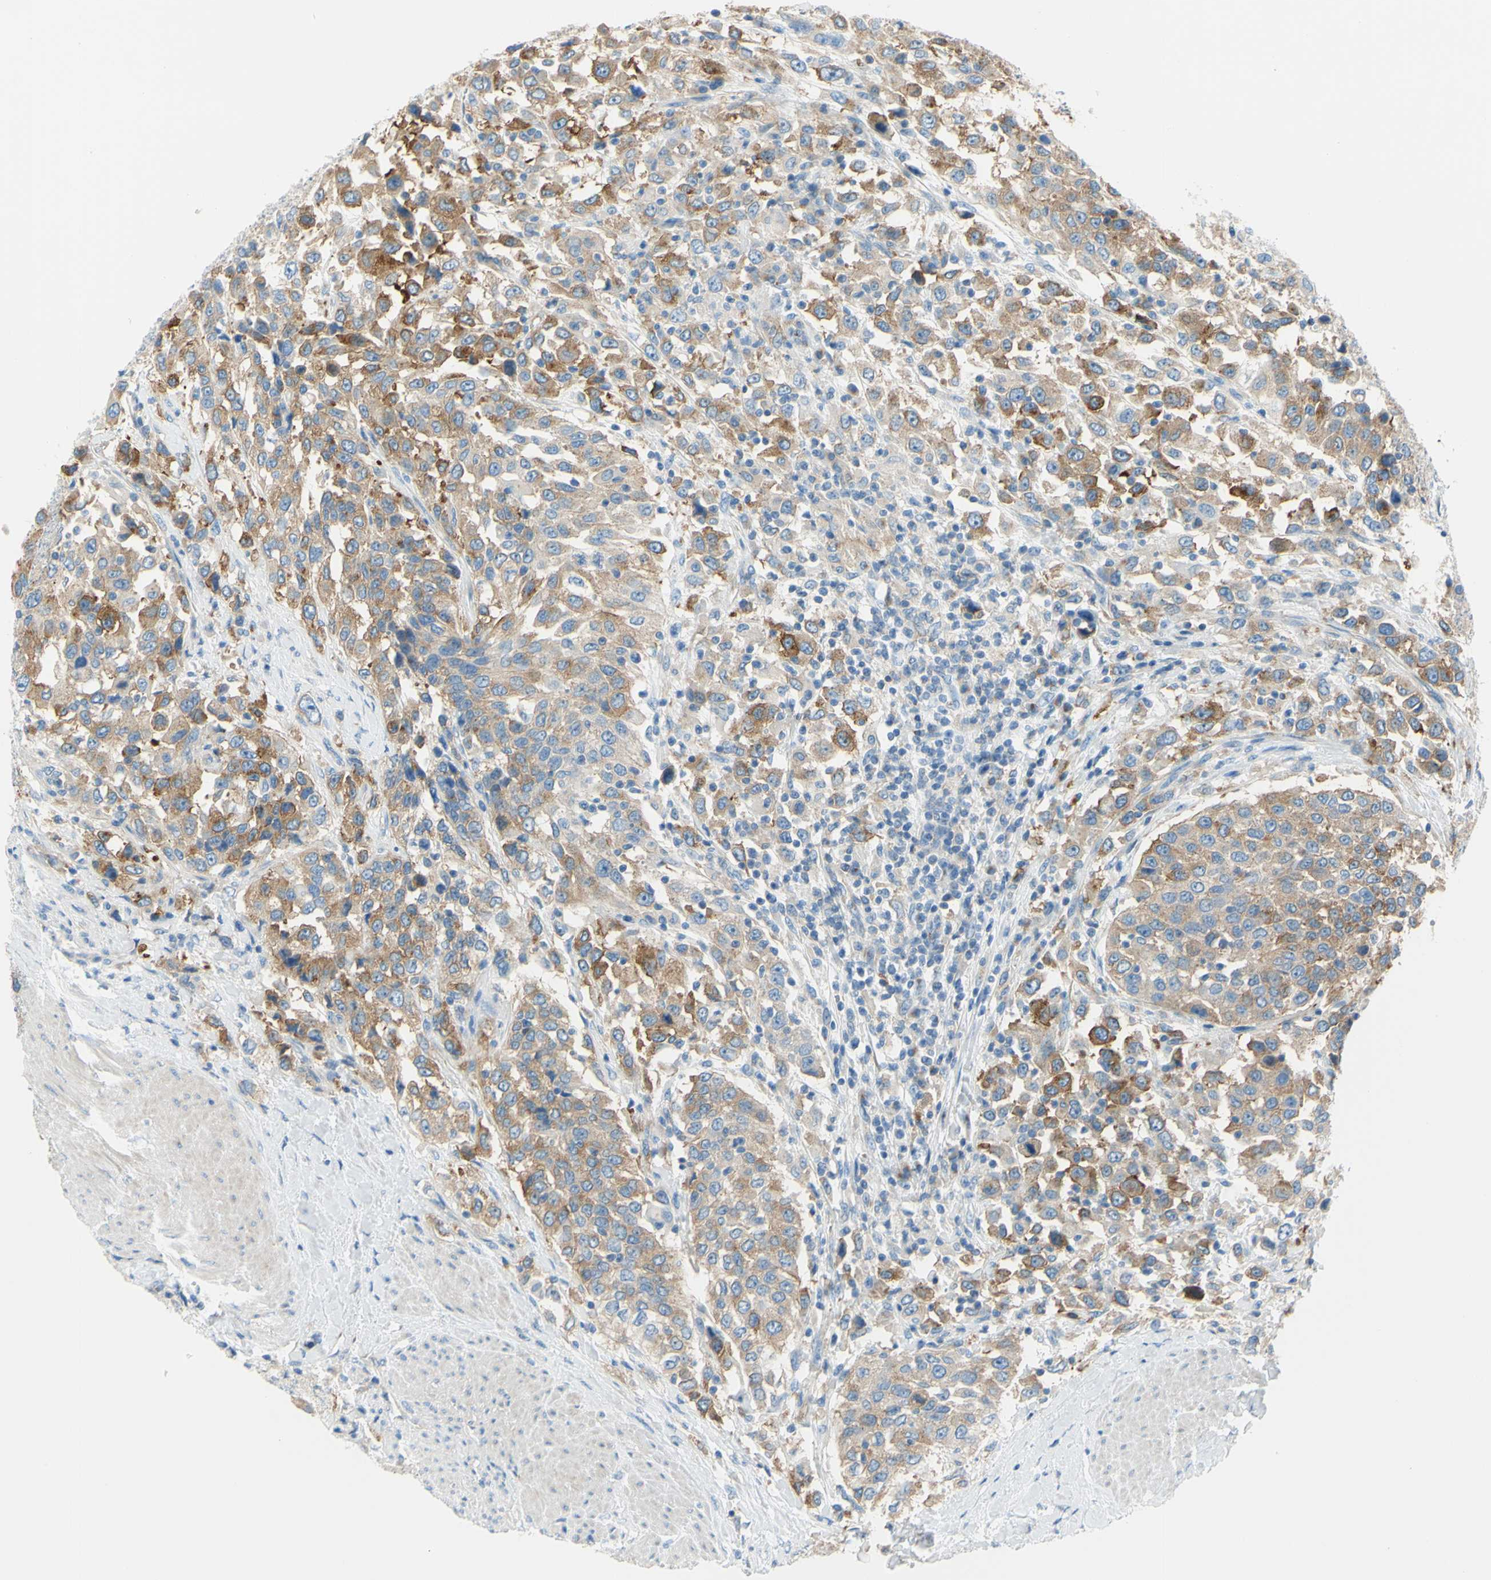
{"staining": {"intensity": "moderate", "quantity": ">75%", "location": "cytoplasmic/membranous"}, "tissue": "urothelial cancer", "cell_type": "Tumor cells", "image_type": "cancer", "snomed": [{"axis": "morphology", "description": "Urothelial carcinoma, High grade"}, {"axis": "topography", "description": "Urinary bladder"}], "caption": "This micrograph reveals urothelial carcinoma (high-grade) stained with immunohistochemistry (IHC) to label a protein in brown. The cytoplasmic/membranous of tumor cells show moderate positivity for the protein. Nuclei are counter-stained blue.", "gene": "FRMD4B", "patient": {"sex": "female", "age": 80}}